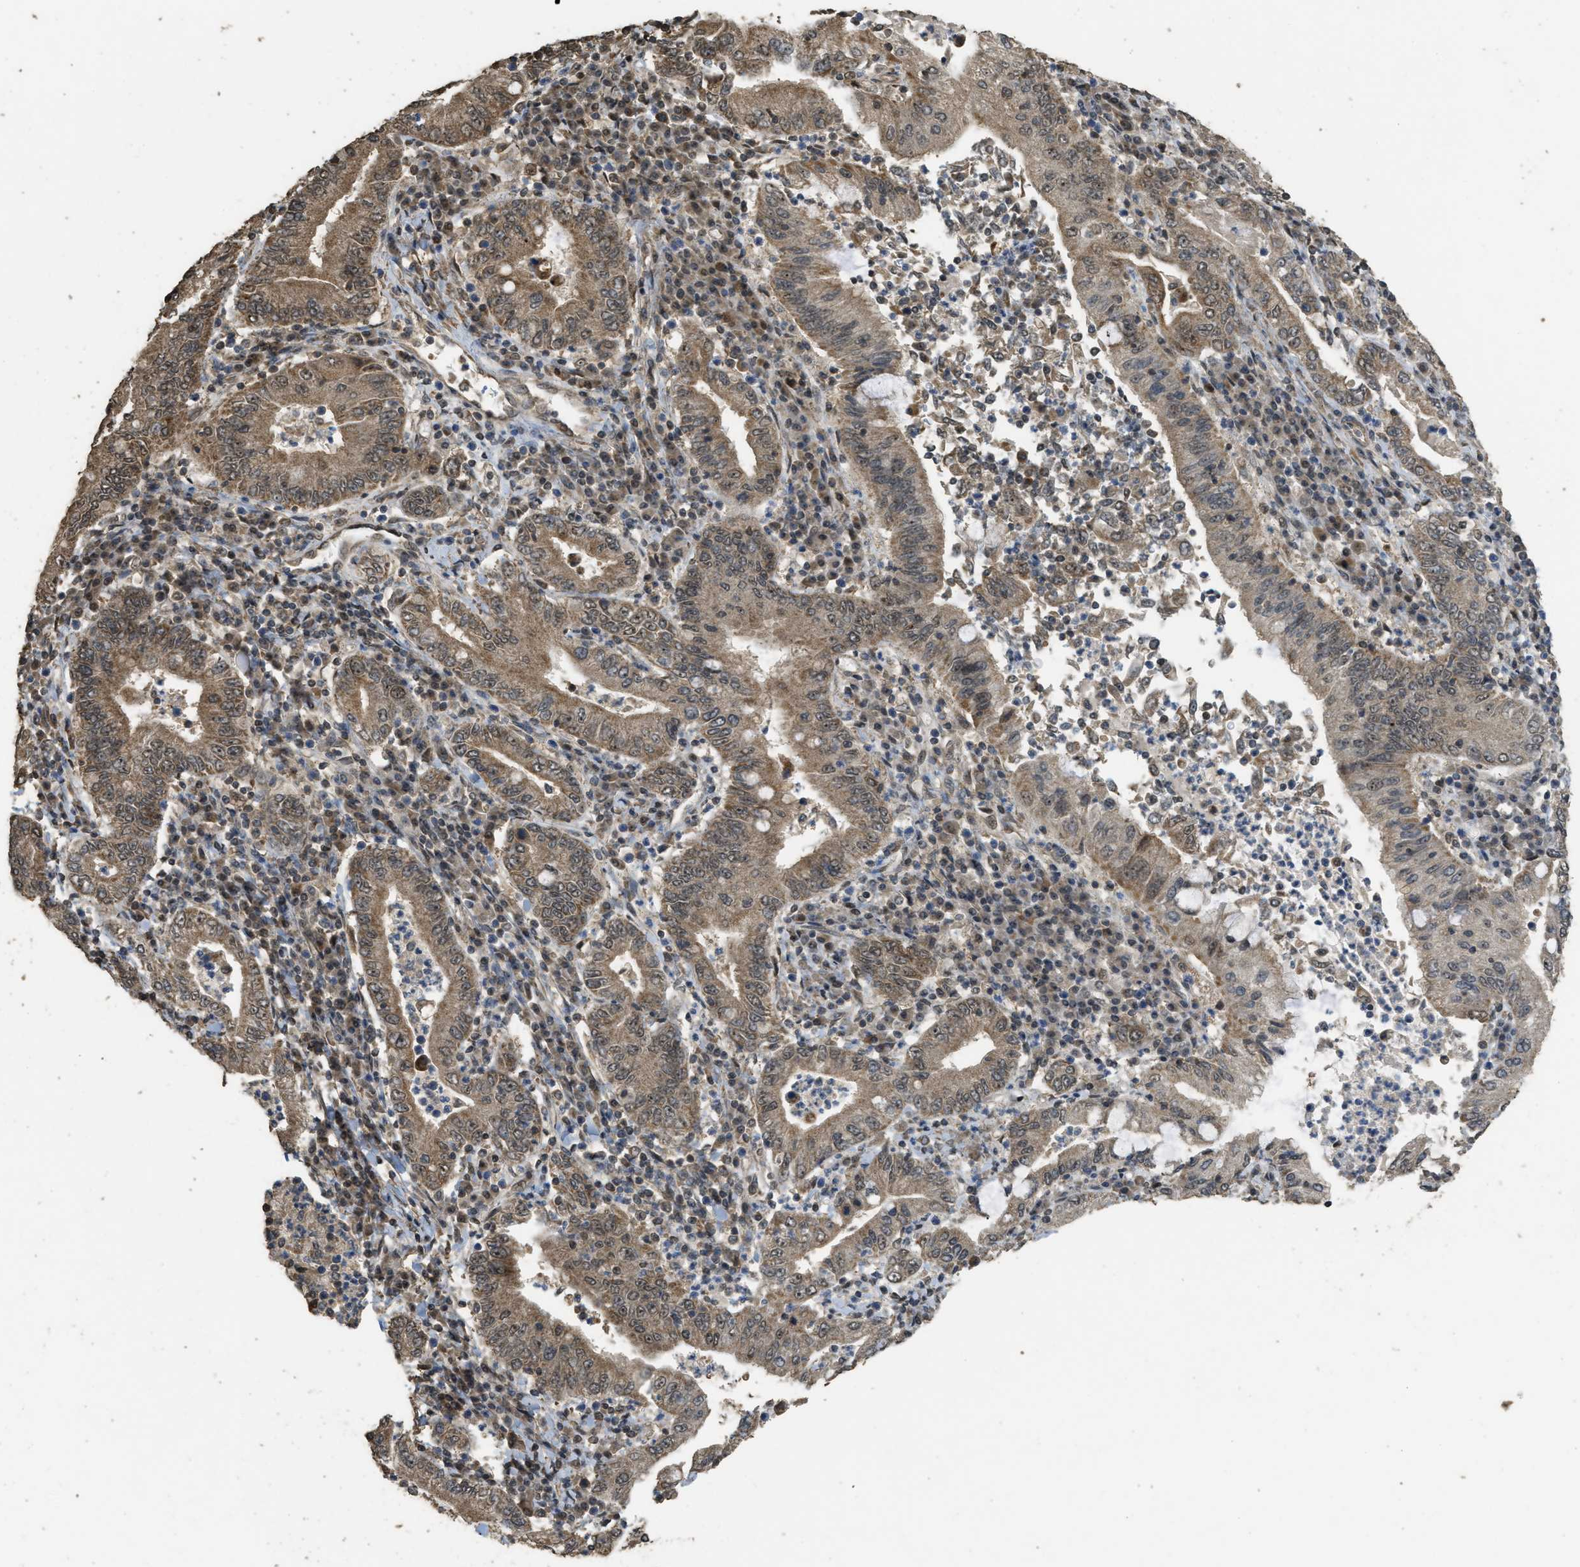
{"staining": {"intensity": "moderate", "quantity": ">75%", "location": "cytoplasmic/membranous"}, "tissue": "stomach cancer", "cell_type": "Tumor cells", "image_type": "cancer", "snomed": [{"axis": "morphology", "description": "Normal tissue, NOS"}, {"axis": "morphology", "description": "Adenocarcinoma, NOS"}, {"axis": "topography", "description": "Esophagus"}, {"axis": "topography", "description": "Stomach, upper"}, {"axis": "topography", "description": "Peripheral nerve tissue"}], "caption": "Stomach cancer stained with DAB immunohistochemistry (IHC) demonstrates medium levels of moderate cytoplasmic/membranous expression in approximately >75% of tumor cells. (DAB (3,3'-diaminobenzidine) = brown stain, brightfield microscopy at high magnification).", "gene": "CTPS1", "patient": {"sex": "male", "age": 62}}